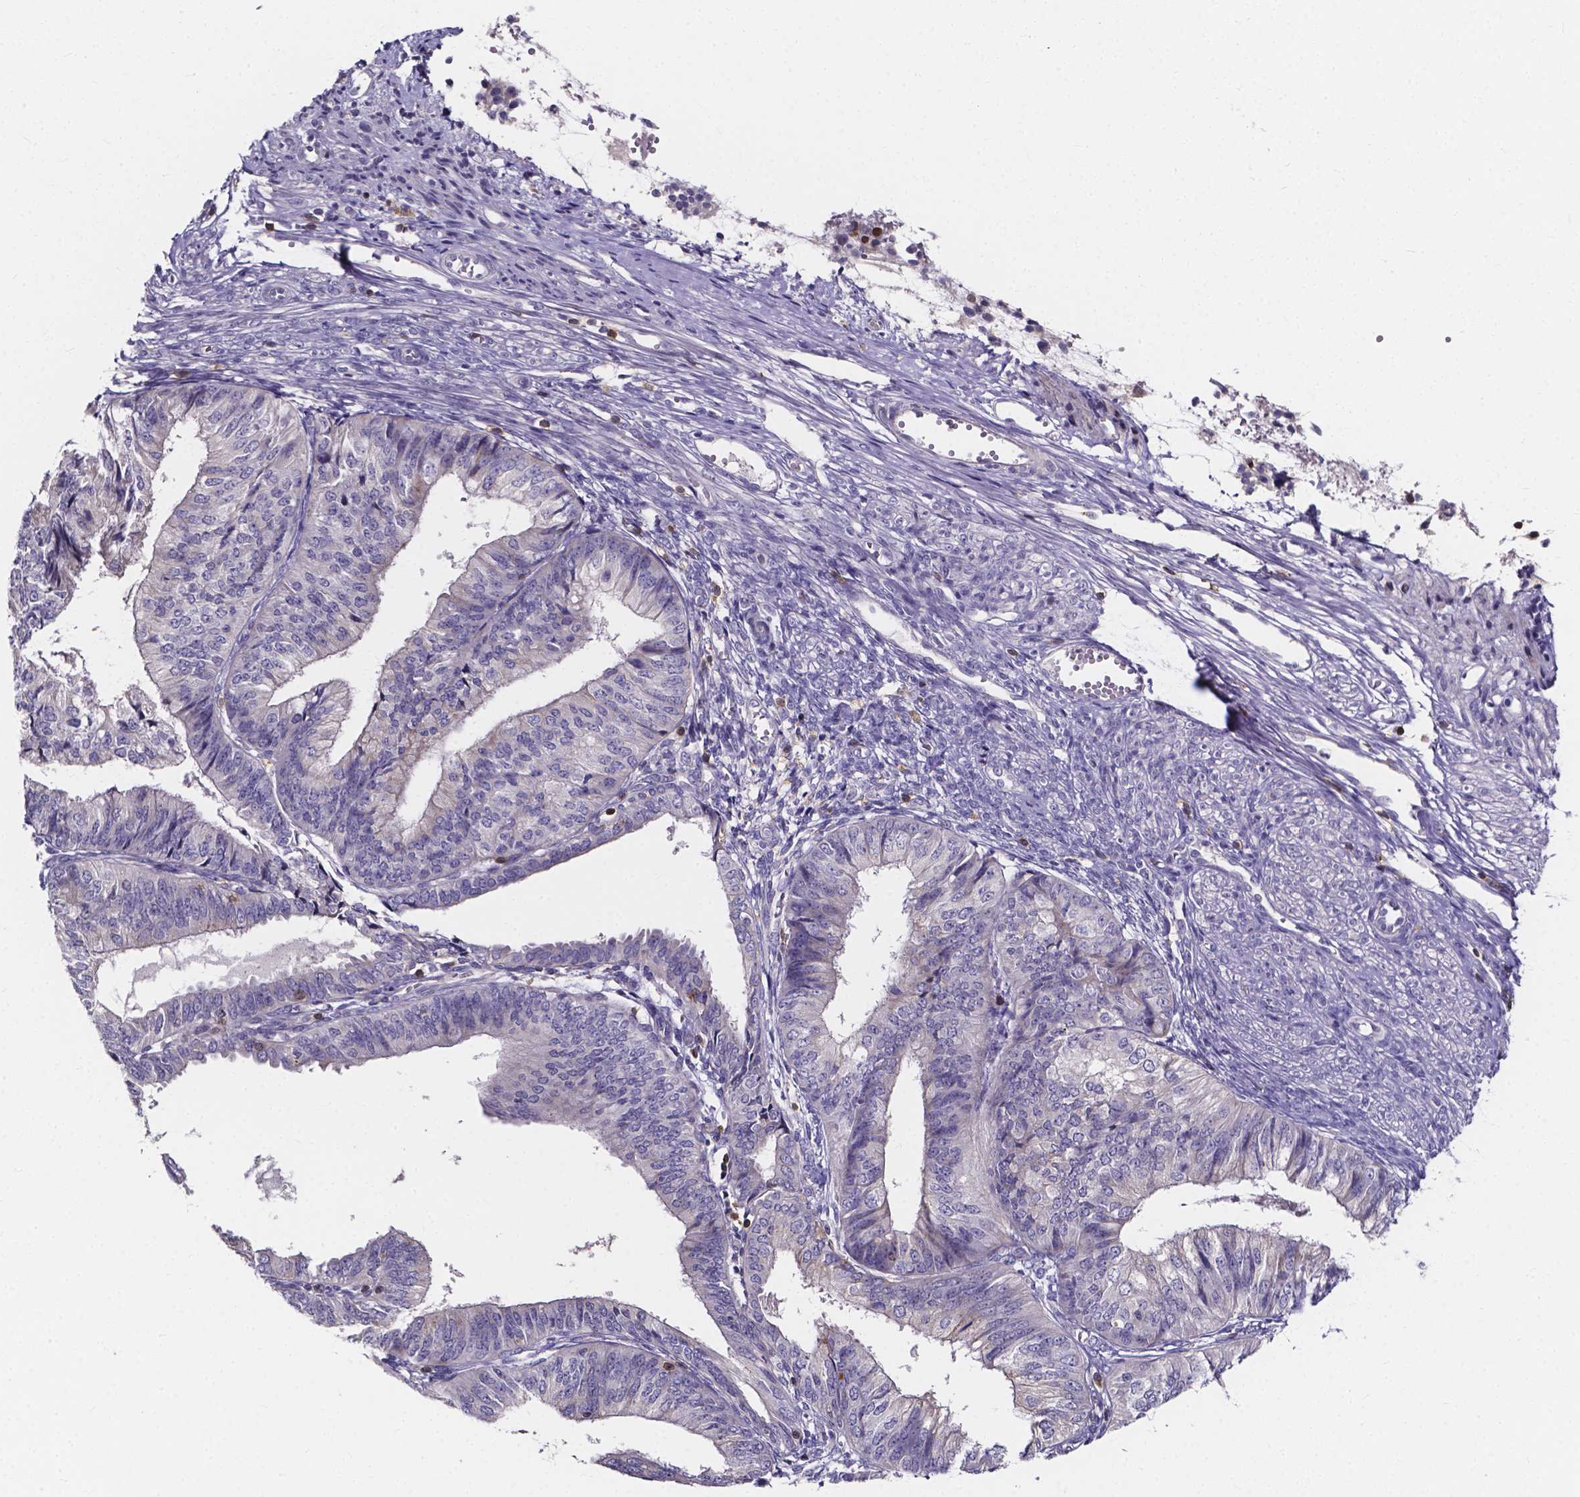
{"staining": {"intensity": "negative", "quantity": "none", "location": "none"}, "tissue": "endometrial cancer", "cell_type": "Tumor cells", "image_type": "cancer", "snomed": [{"axis": "morphology", "description": "Adenocarcinoma, NOS"}, {"axis": "topography", "description": "Endometrium"}], "caption": "This micrograph is of endometrial adenocarcinoma stained with immunohistochemistry (IHC) to label a protein in brown with the nuclei are counter-stained blue. There is no staining in tumor cells.", "gene": "THEMIS", "patient": {"sex": "female", "age": 58}}